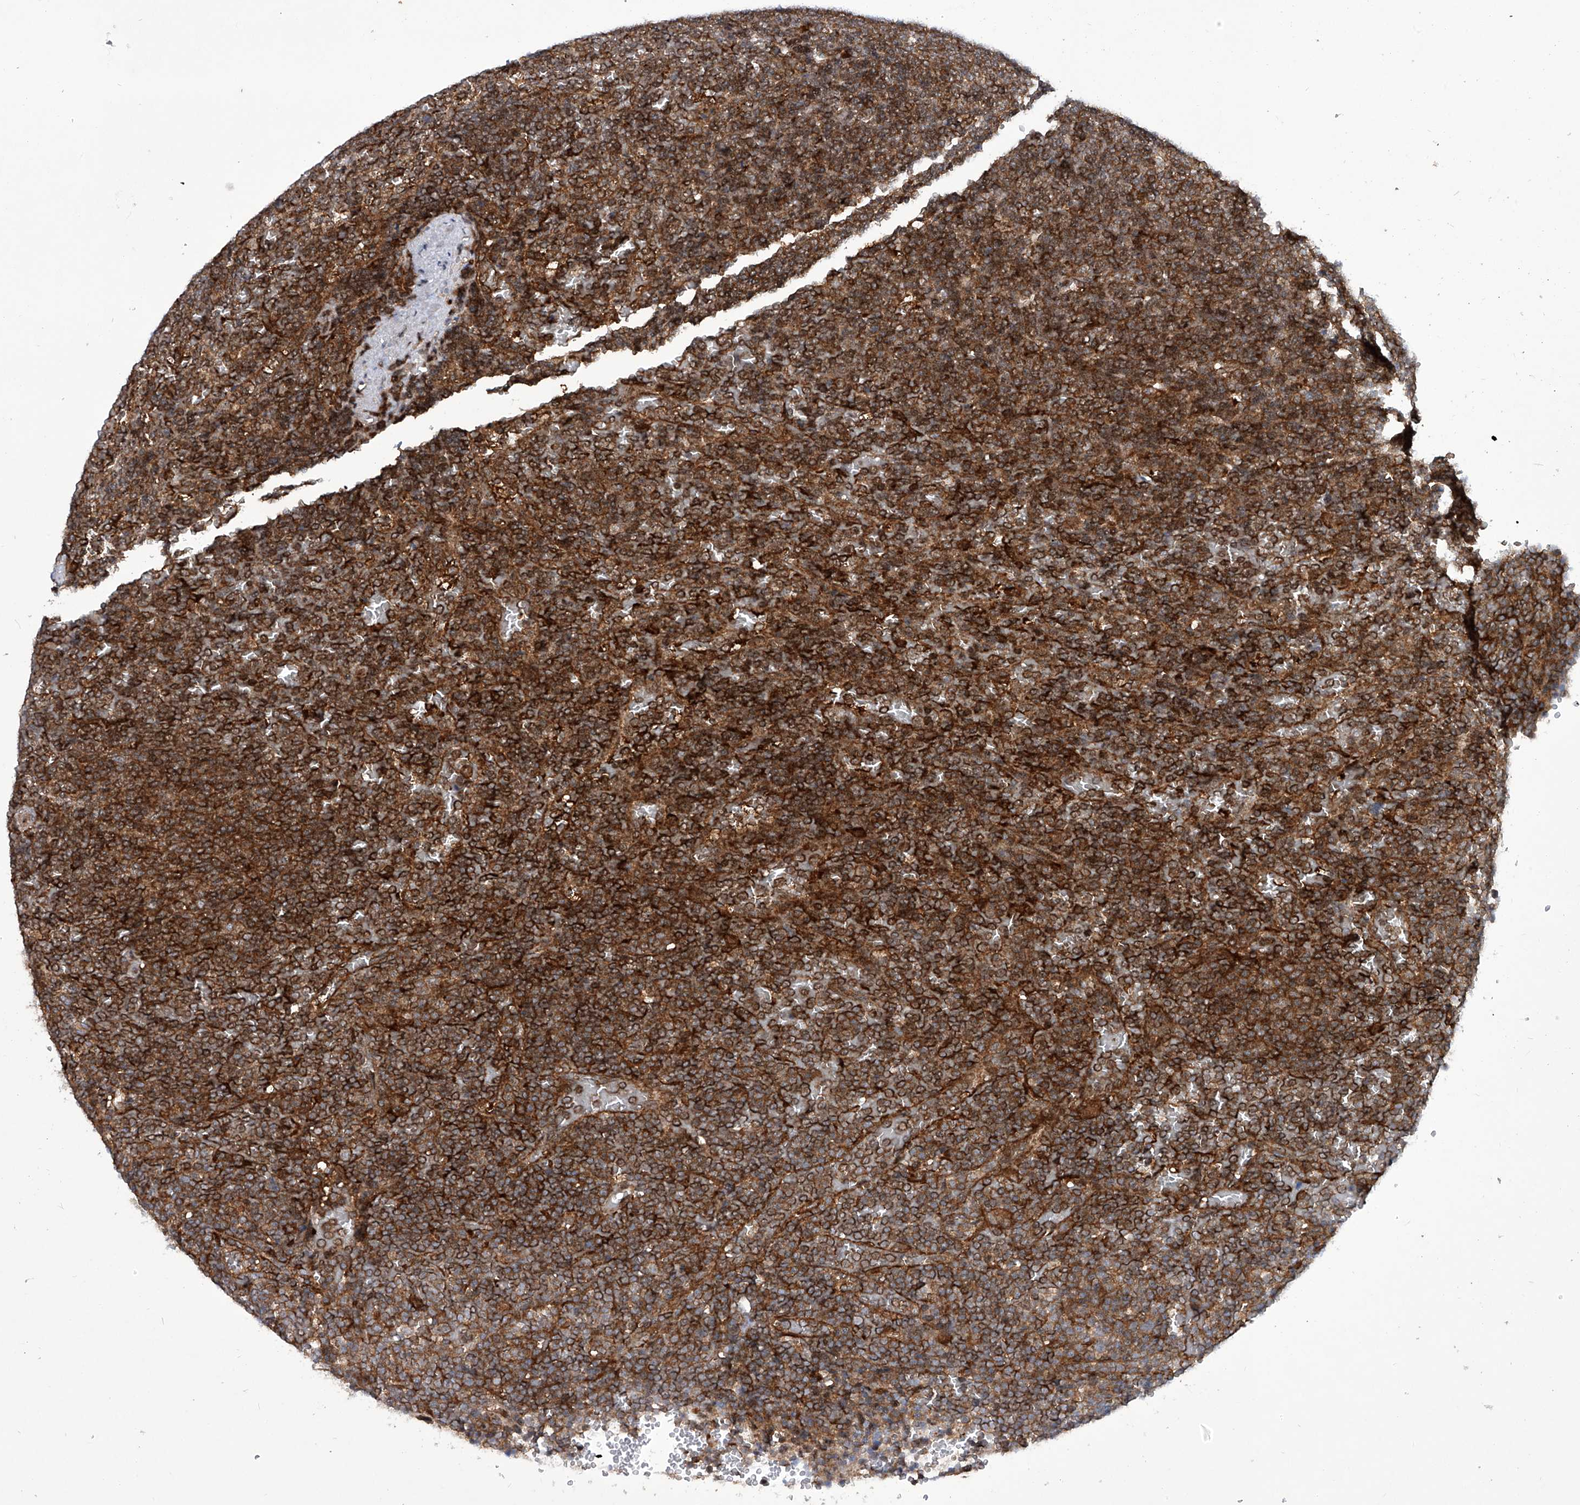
{"staining": {"intensity": "strong", "quantity": ">75%", "location": "cytoplasmic/membranous"}, "tissue": "lymphoma", "cell_type": "Tumor cells", "image_type": "cancer", "snomed": [{"axis": "morphology", "description": "Malignant lymphoma, non-Hodgkin's type, Low grade"}, {"axis": "topography", "description": "Spleen"}], "caption": "This is an image of immunohistochemistry (IHC) staining of lymphoma, which shows strong positivity in the cytoplasmic/membranous of tumor cells.", "gene": "CISH", "patient": {"sex": "female", "age": 77}}